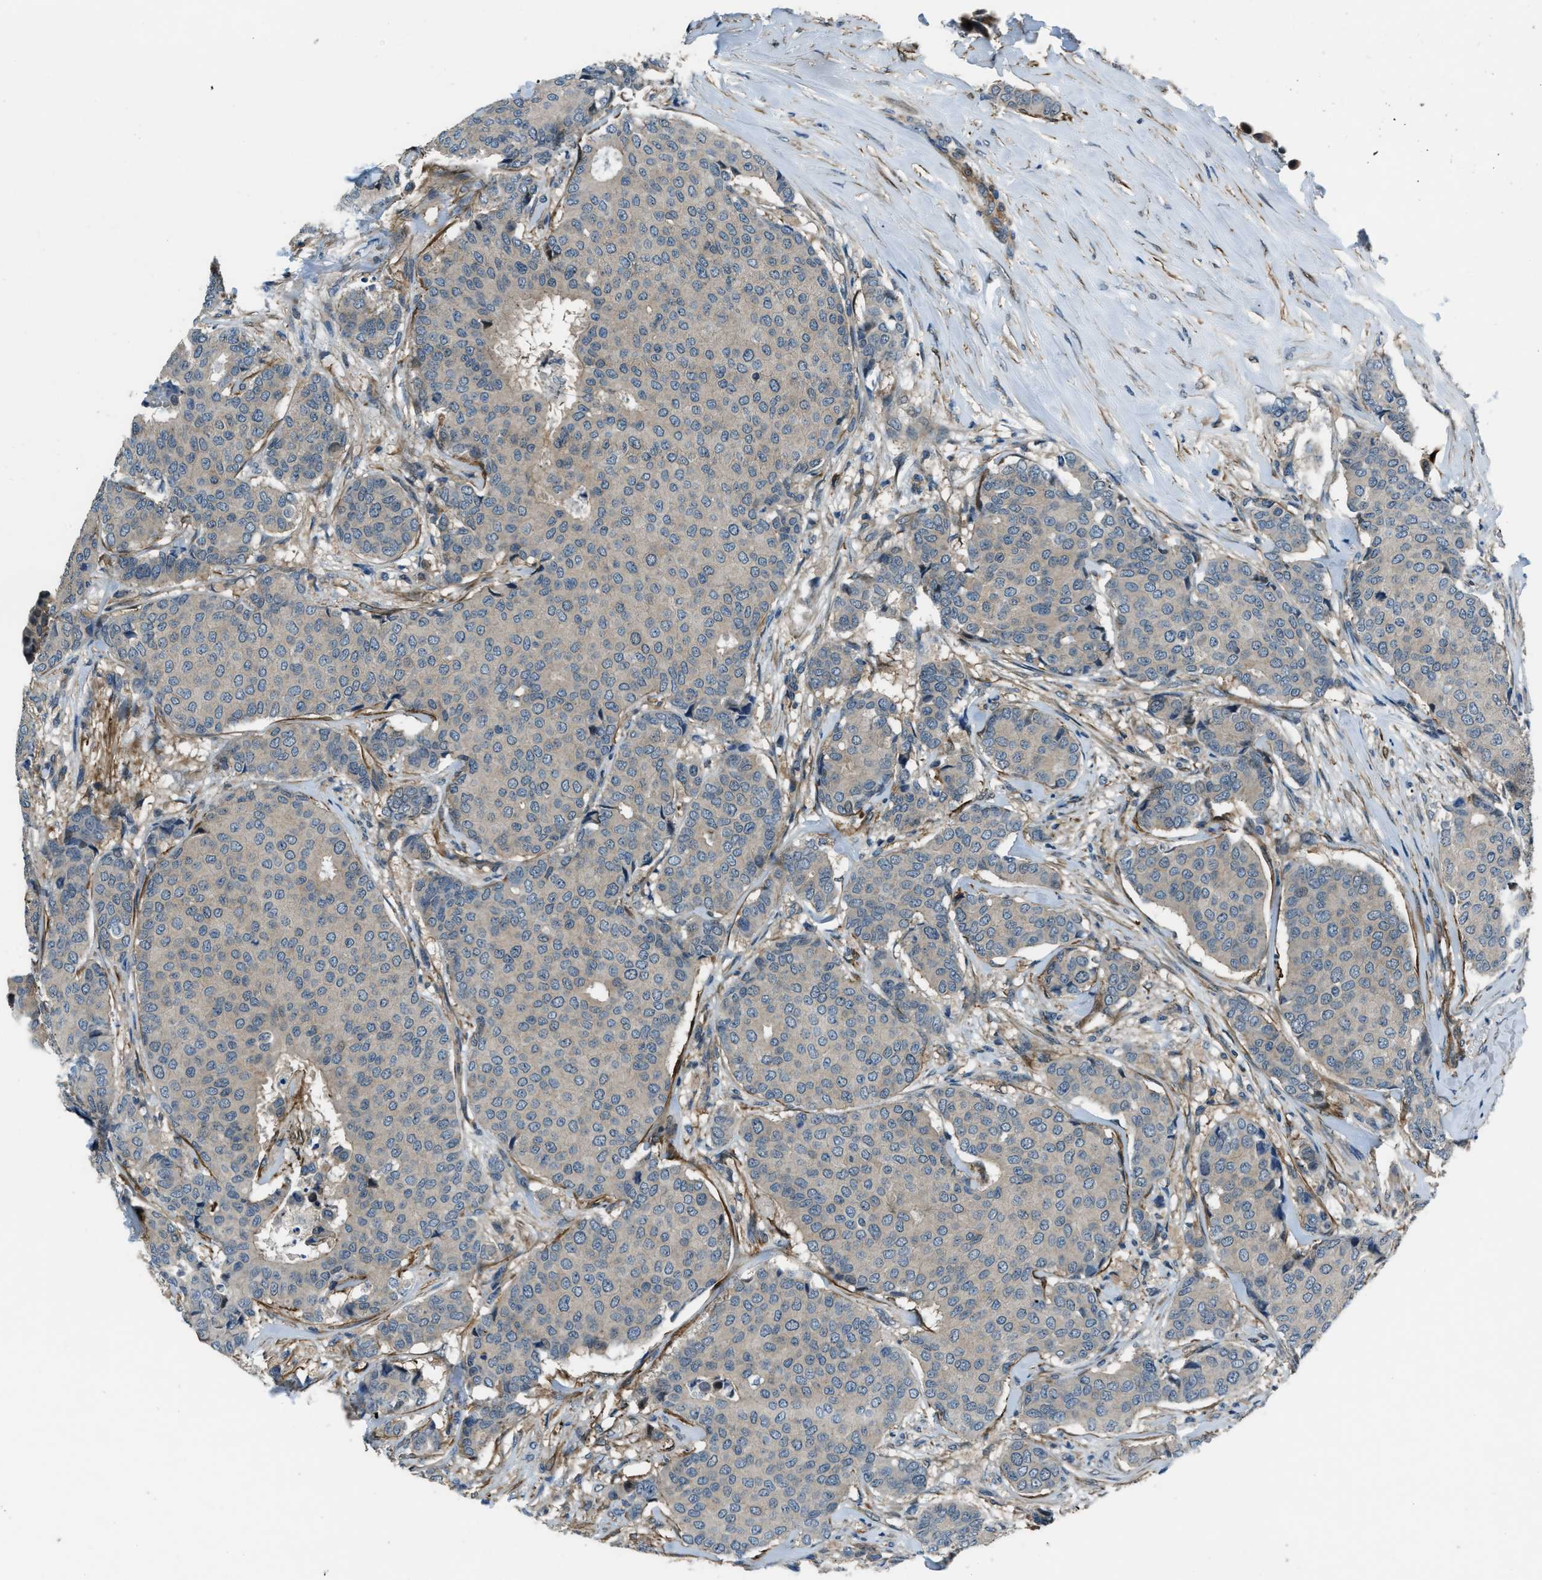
{"staining": {"intensity": "negative", "quantity": "none", "location": "none"}, "tissue": "breast cancer", "cell_type": "Tumor cells", "image_type": "cancer", "snomed": [{"axis": "morphology", "description": "Duct carcinoma"}, {"axis": "topography", "description": "Breast"}], "caption": "Tumor cells show no significant positivity in breast cancer.", "gene": "NUDCD3", "patient": {"sex": "female", "age": 75}}